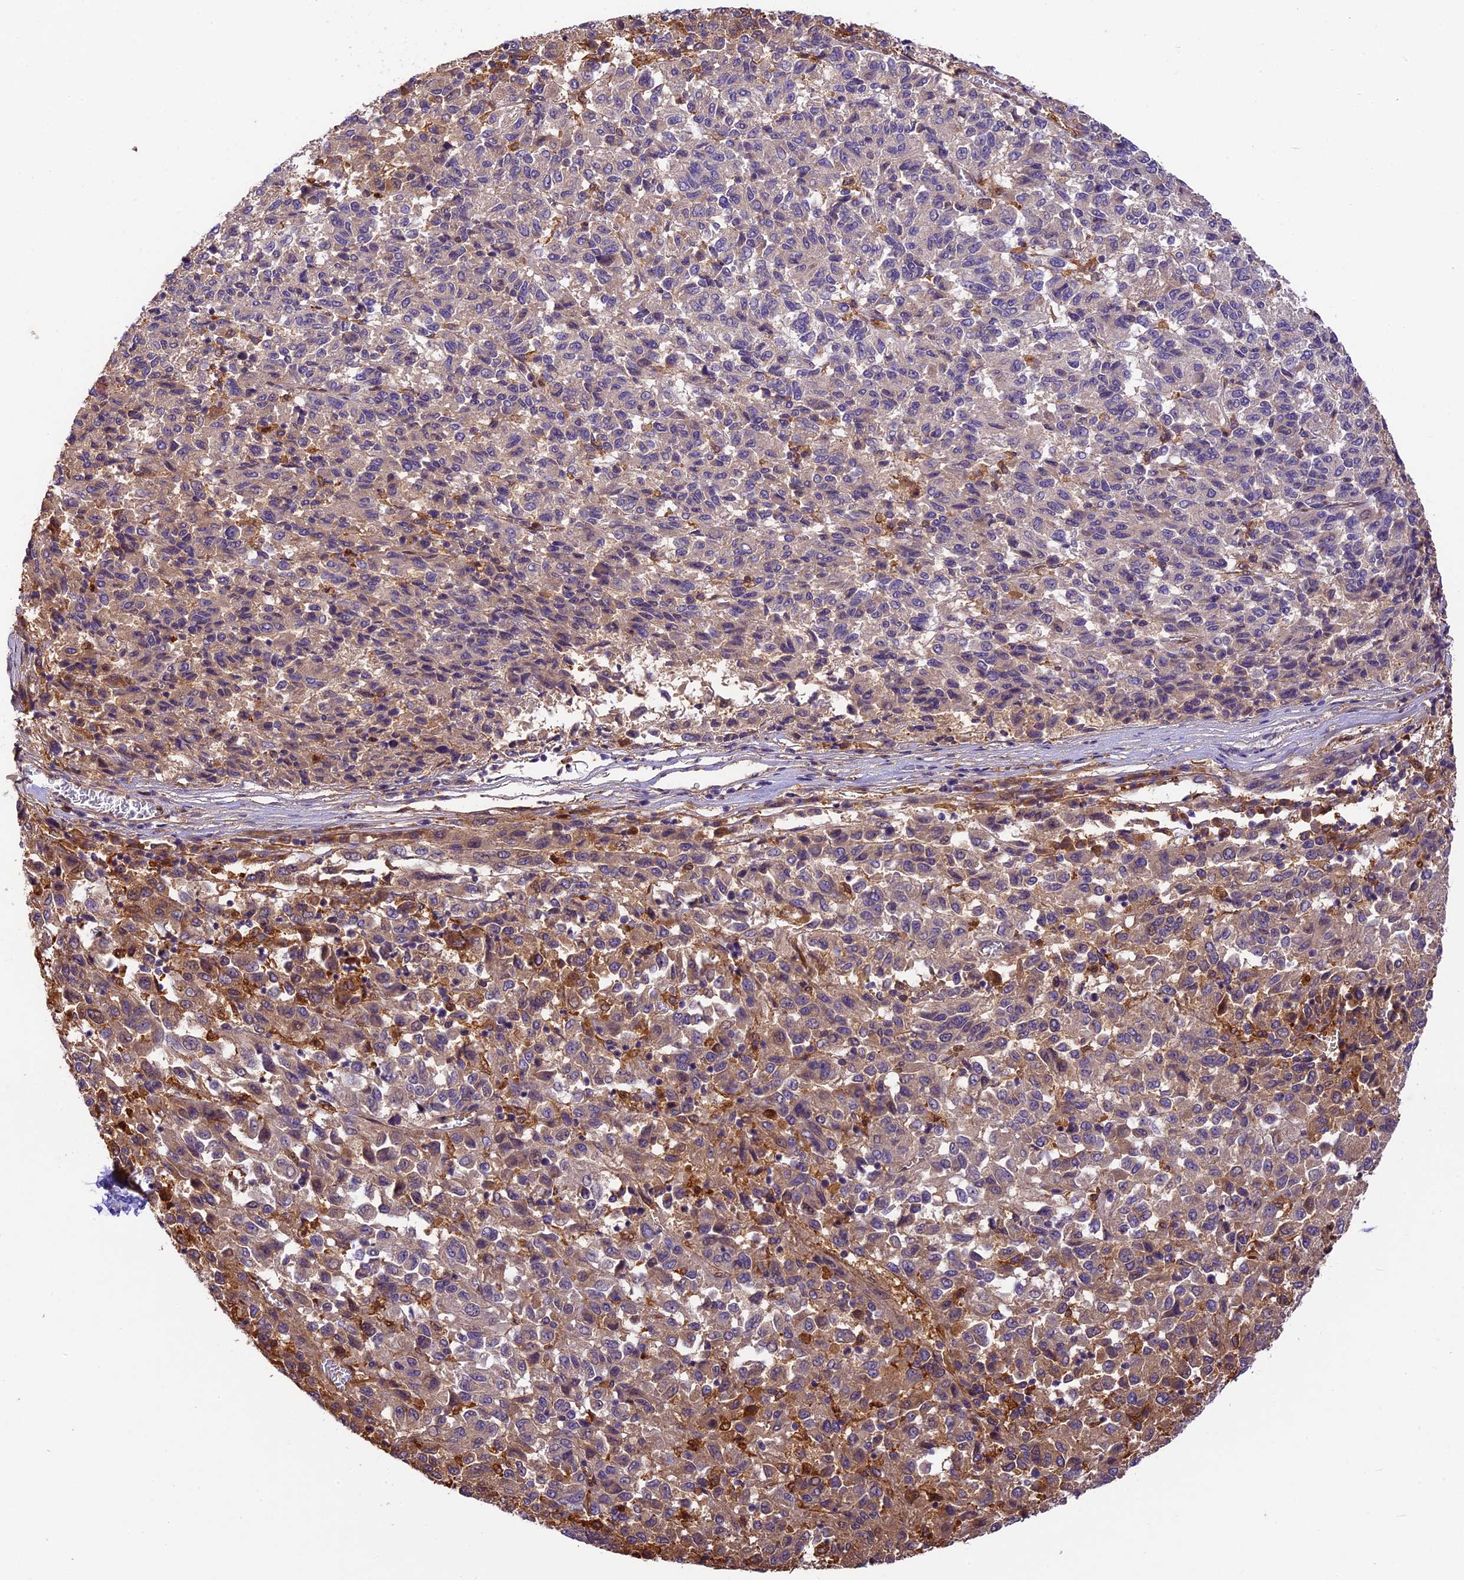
{"staining": {"intensity": "weak", "quantity": "<25%", "location": "cytoplasmic/membranous"}, "tissue": "melanoma", "cell_type": "Tumor cells", "image_type": "cancer", "snomed": [{"axis": "morphology", "description": "Malignant melanoma, Metastatic site"}, {"axis": "topography", "description": "Lung"}], "caption": "A high-resolution photomicrograph shows IHC staining of malignant melanoma (metastatic site), which exhibits no significant expression in tumor cells.", "gene": "NEK8", "patient": {"sex": "male", "age": 64}}